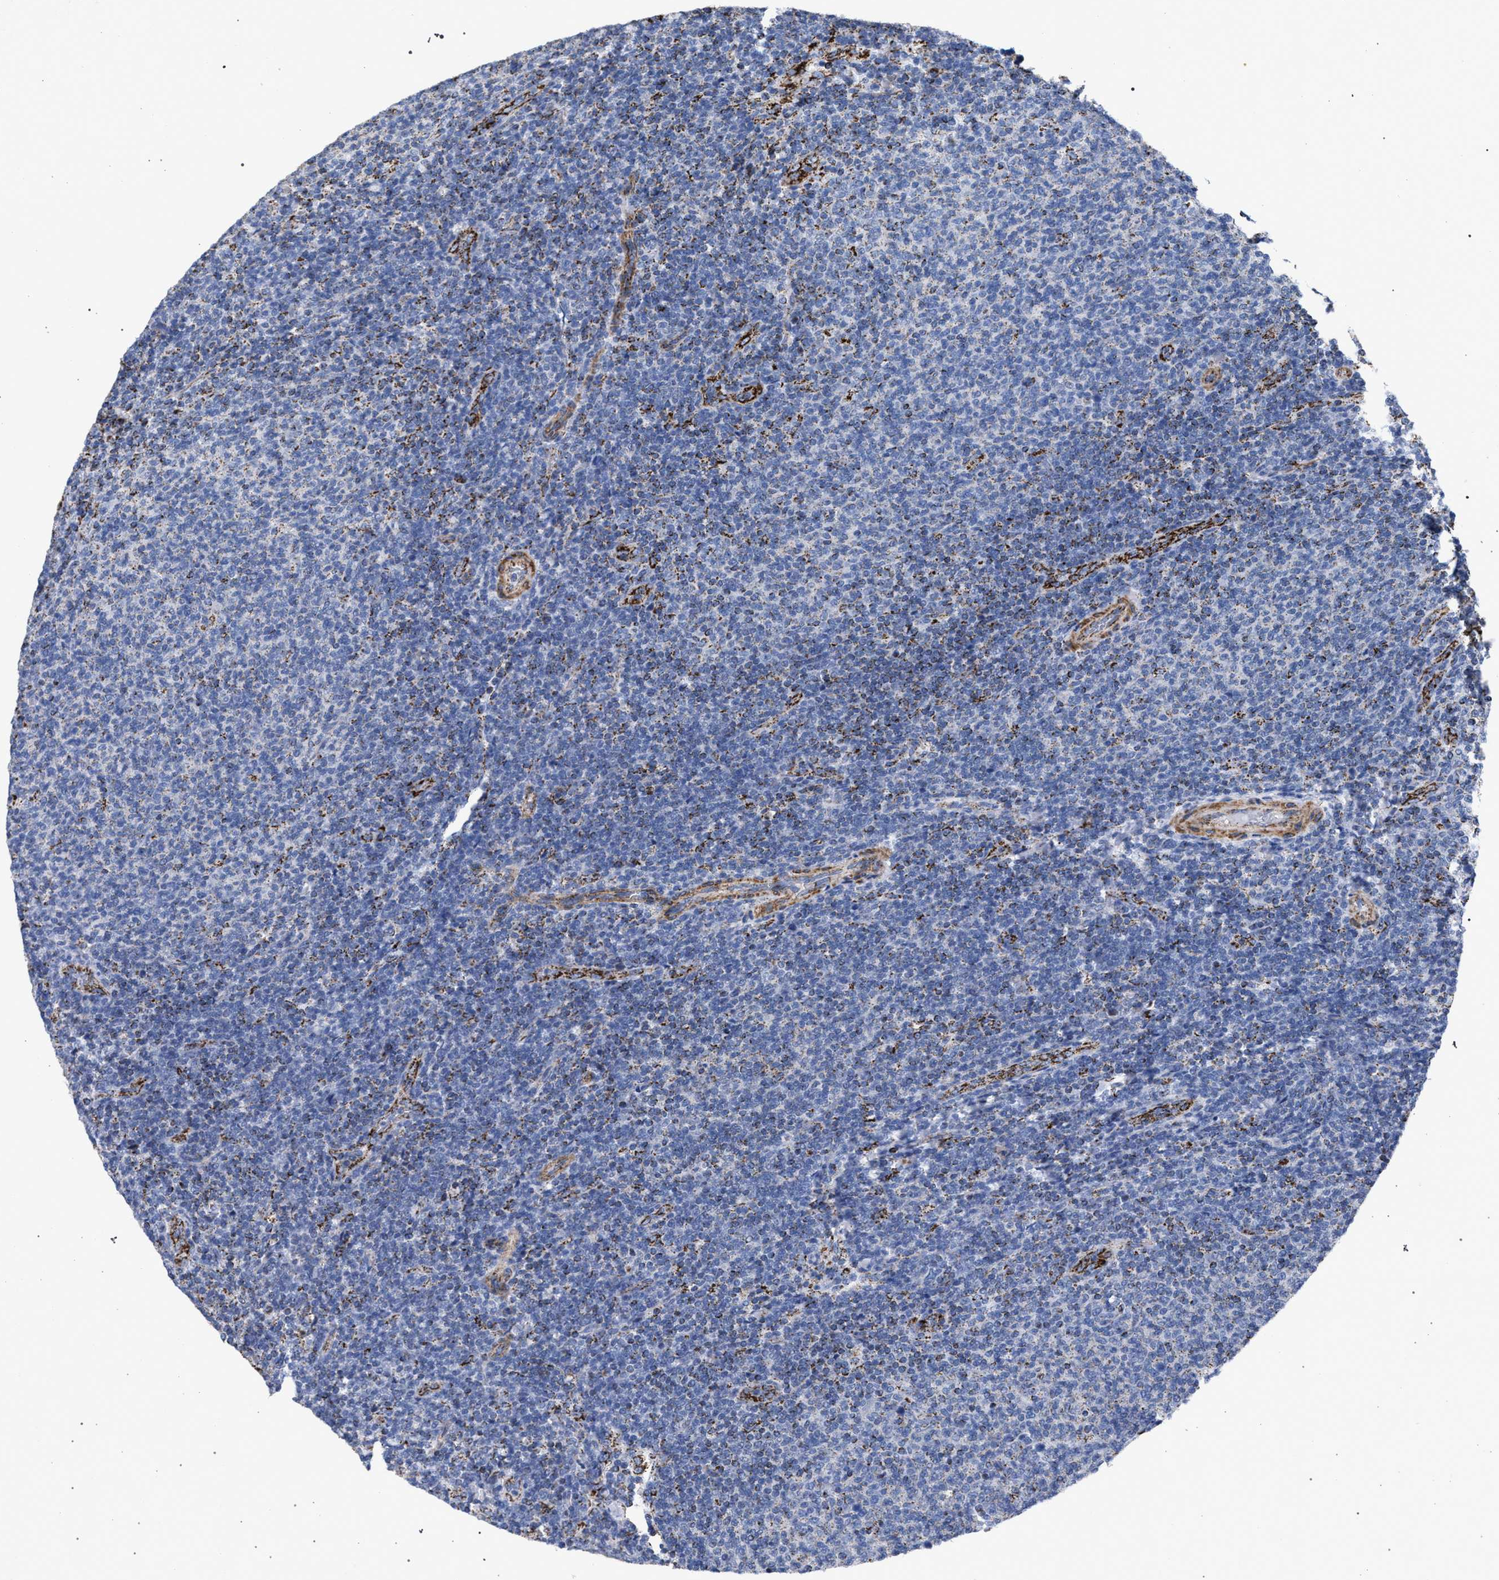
{"staining": {"intensity": "negative", "quantity": "none", "location": "none"}, "tissue": "lymphoma", "cell_type": "Tumor cells", "image_type": "cancer", "snomed": [{"axis": "morphology", "description": "Malignant lymphoma, non-Hodgkin's type, Low grade"}, {"axis": "topography", "description": "Lymph node"}], "caption": "Immunohistochemistry (IHC) photomicrograph of malignant lymphoma, non-Hodgkin's type (low-grade) stained for a protein (brown), which exhibits no expression in tumor cells.", "gene": "ACADS", "patient": {"sex": "male", "age": 66}}